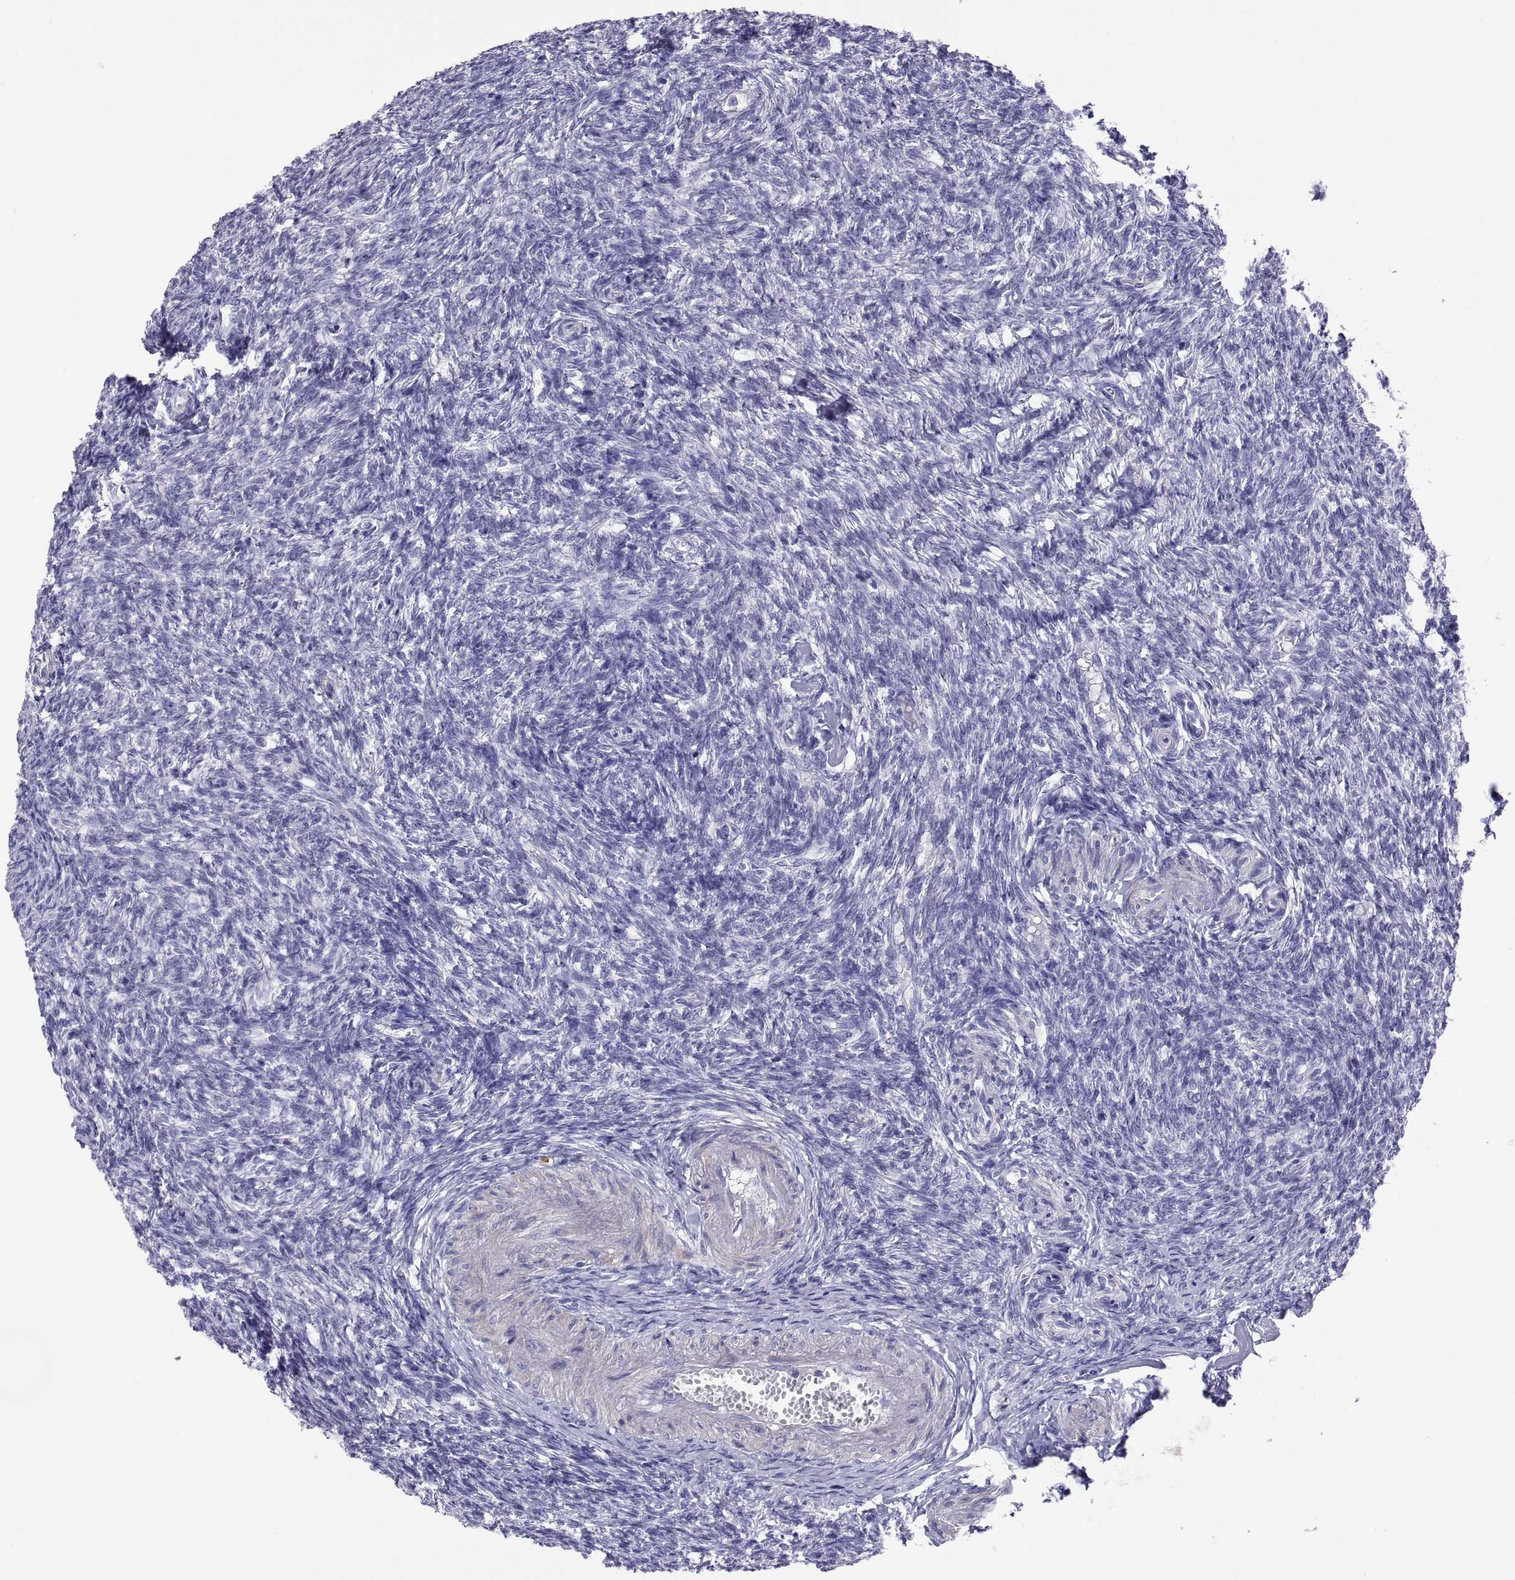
{"staining": {"intensity": "negative", "quantity": "none", "location": "none"}, "tissue": "ovary", "cell_type": "Follicle cells", "image_type": "normal", "snomed": [{"axis": "morphology", "description": "Normal tissue, NOS"}, {"axis": "topography", "description": "Ovary"}], "caption": "A high-resolution histopathology image shows IHC staining of unremarkable ovary, which exhibits no significant staining in follicle cells.", "gene": "BSPH1", "patient": {"sex": "female", "age": 43}}